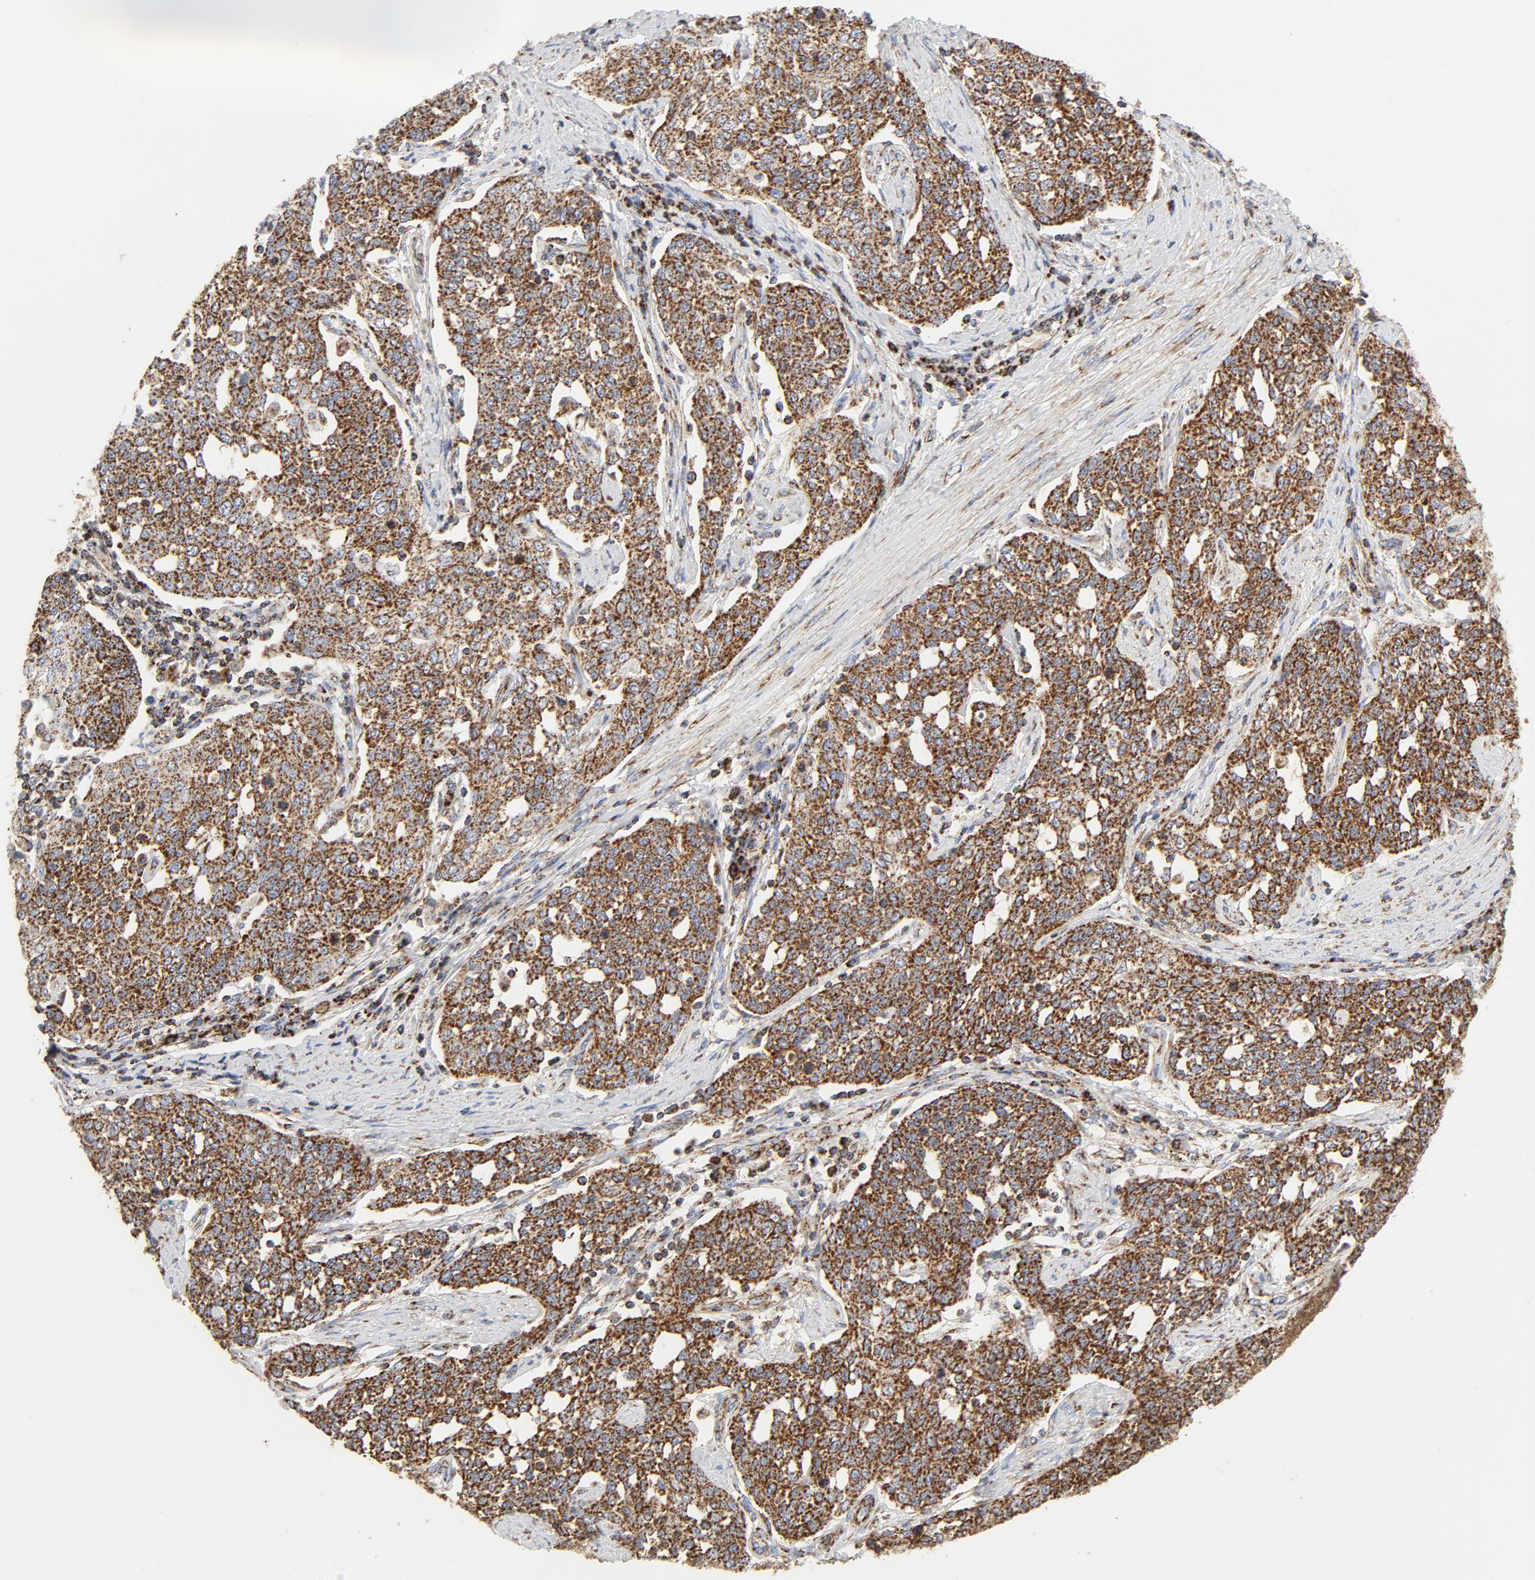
{"staining": {"intensity": "strong", "quantity": ">75%", "location": "cytoplasmic/membranous"}, "tissue": "cervical cancer", "cell_type": "Tumor cells", "image_type": "cancer", "snomed": [{"axis": "morphology", "description": "Squamous cell carcinoma, NOS"}, {"axis": "topography", "description": "Cervix"}], "caption": "Immunohistochemistry (IHC) of cervical cancer (squamous cell carcinoma) demonstrates high levels of strong cytoplasmic/membranous expression in approximately >75% of tumor cells.", "gene": "PCNX4", "patient": {"sex": "female", "age": 34}}